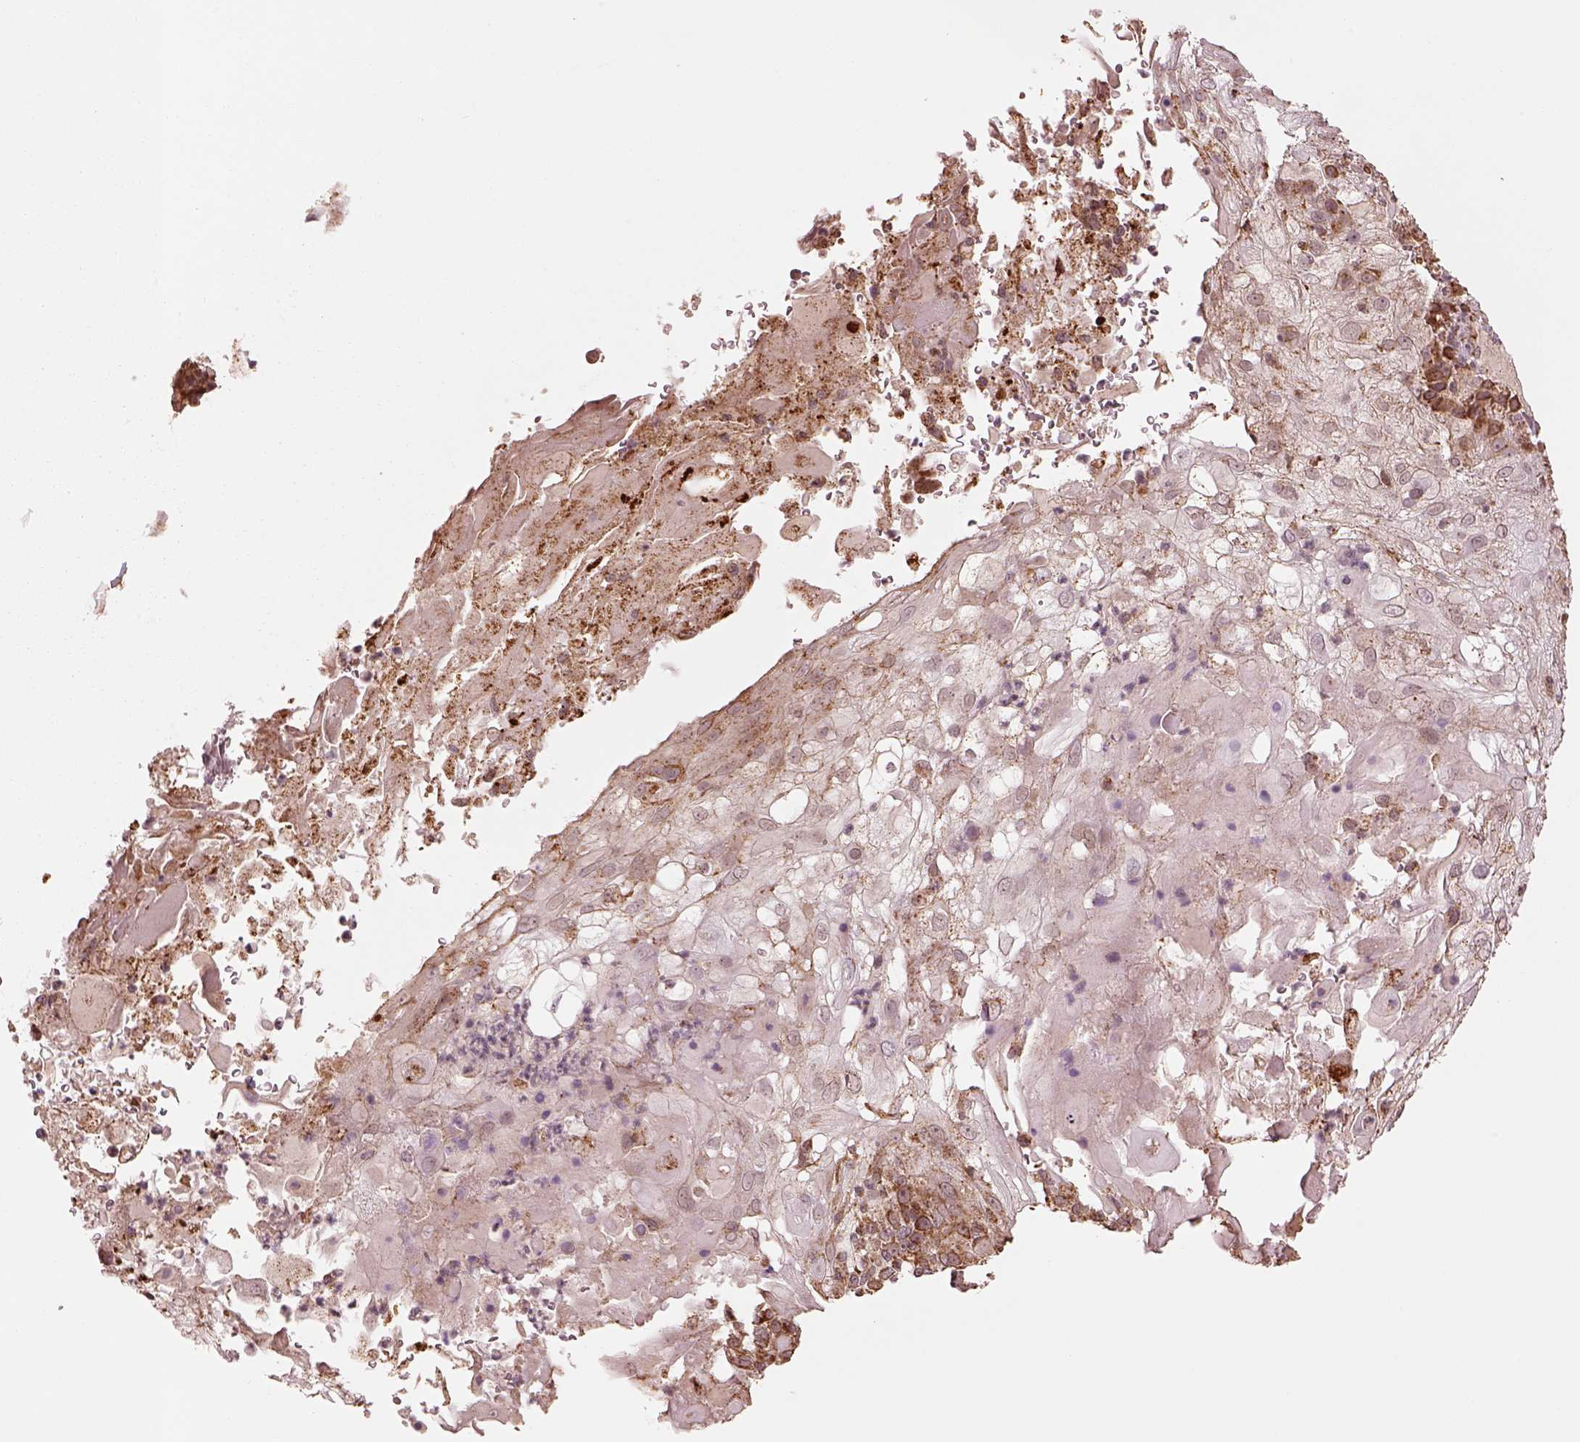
{"staining": {"intensity": "strong", "quantity": ">75%", "location": "cytoplasmic/membranous"}, "tissue": "skin cancer", "cell_type": "Tumor cells", "image_type": "cancer", "snomed": [{"axis": "morphology", "description": "Normal tissue, NOS"}, {"axis": "morphology", "description": "Squamous cell carcinoma, NOS"}, {"axis": "topography", "description": "Skin"}], "caption": "DAB immunohistochemical staining of human skin cancer demonstrates strong cytoplasmic/membranous protein staining in approximately >75% of tumor cells.", "gene": "SEL1L3", "patient": {"sex": "female", "age": 83}}